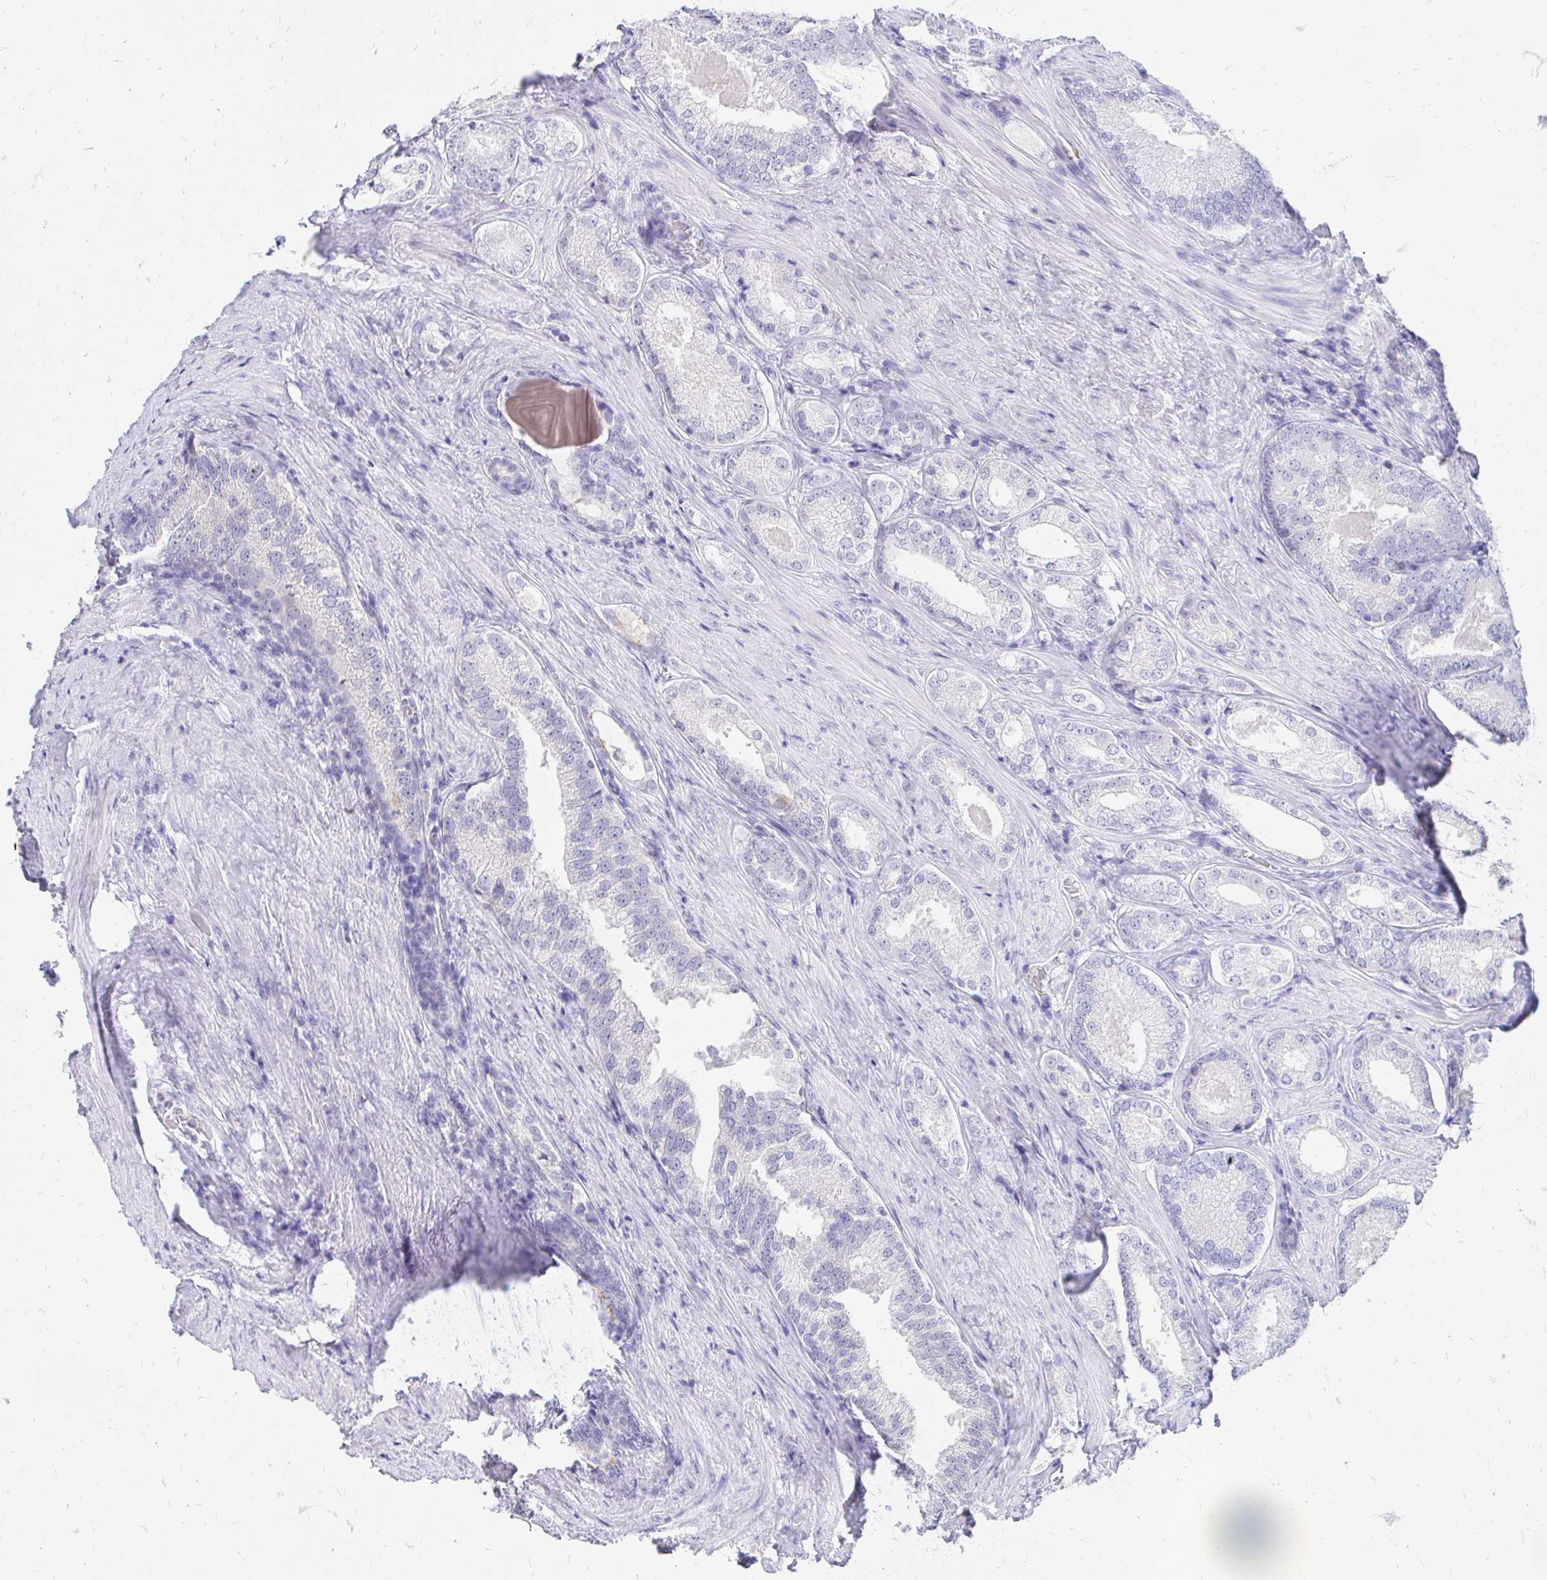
{"staining": {"intensity": "negative", "quantity": "none", "location": "none"}, "tissue": "prostate cancer", "cell_type": "Tumor cells", "image_type": "cancer", "snomed": [{"axis": "morphology", "description": "Adenocarcinoma, NOS"}, {"axis": "morphology", "description": "Adenocarcinoma, Low grade"}, {"axis": "topography", "description": "Prostate"}], "caption": "High power microscopy photomicrograph of an immunohistochemistry micrograph of prostate adenocarcinoma, revealing no significant positivity in tumor cells.", "gene": "FATE1", "patient": {"sex": "male", "age": 68}}